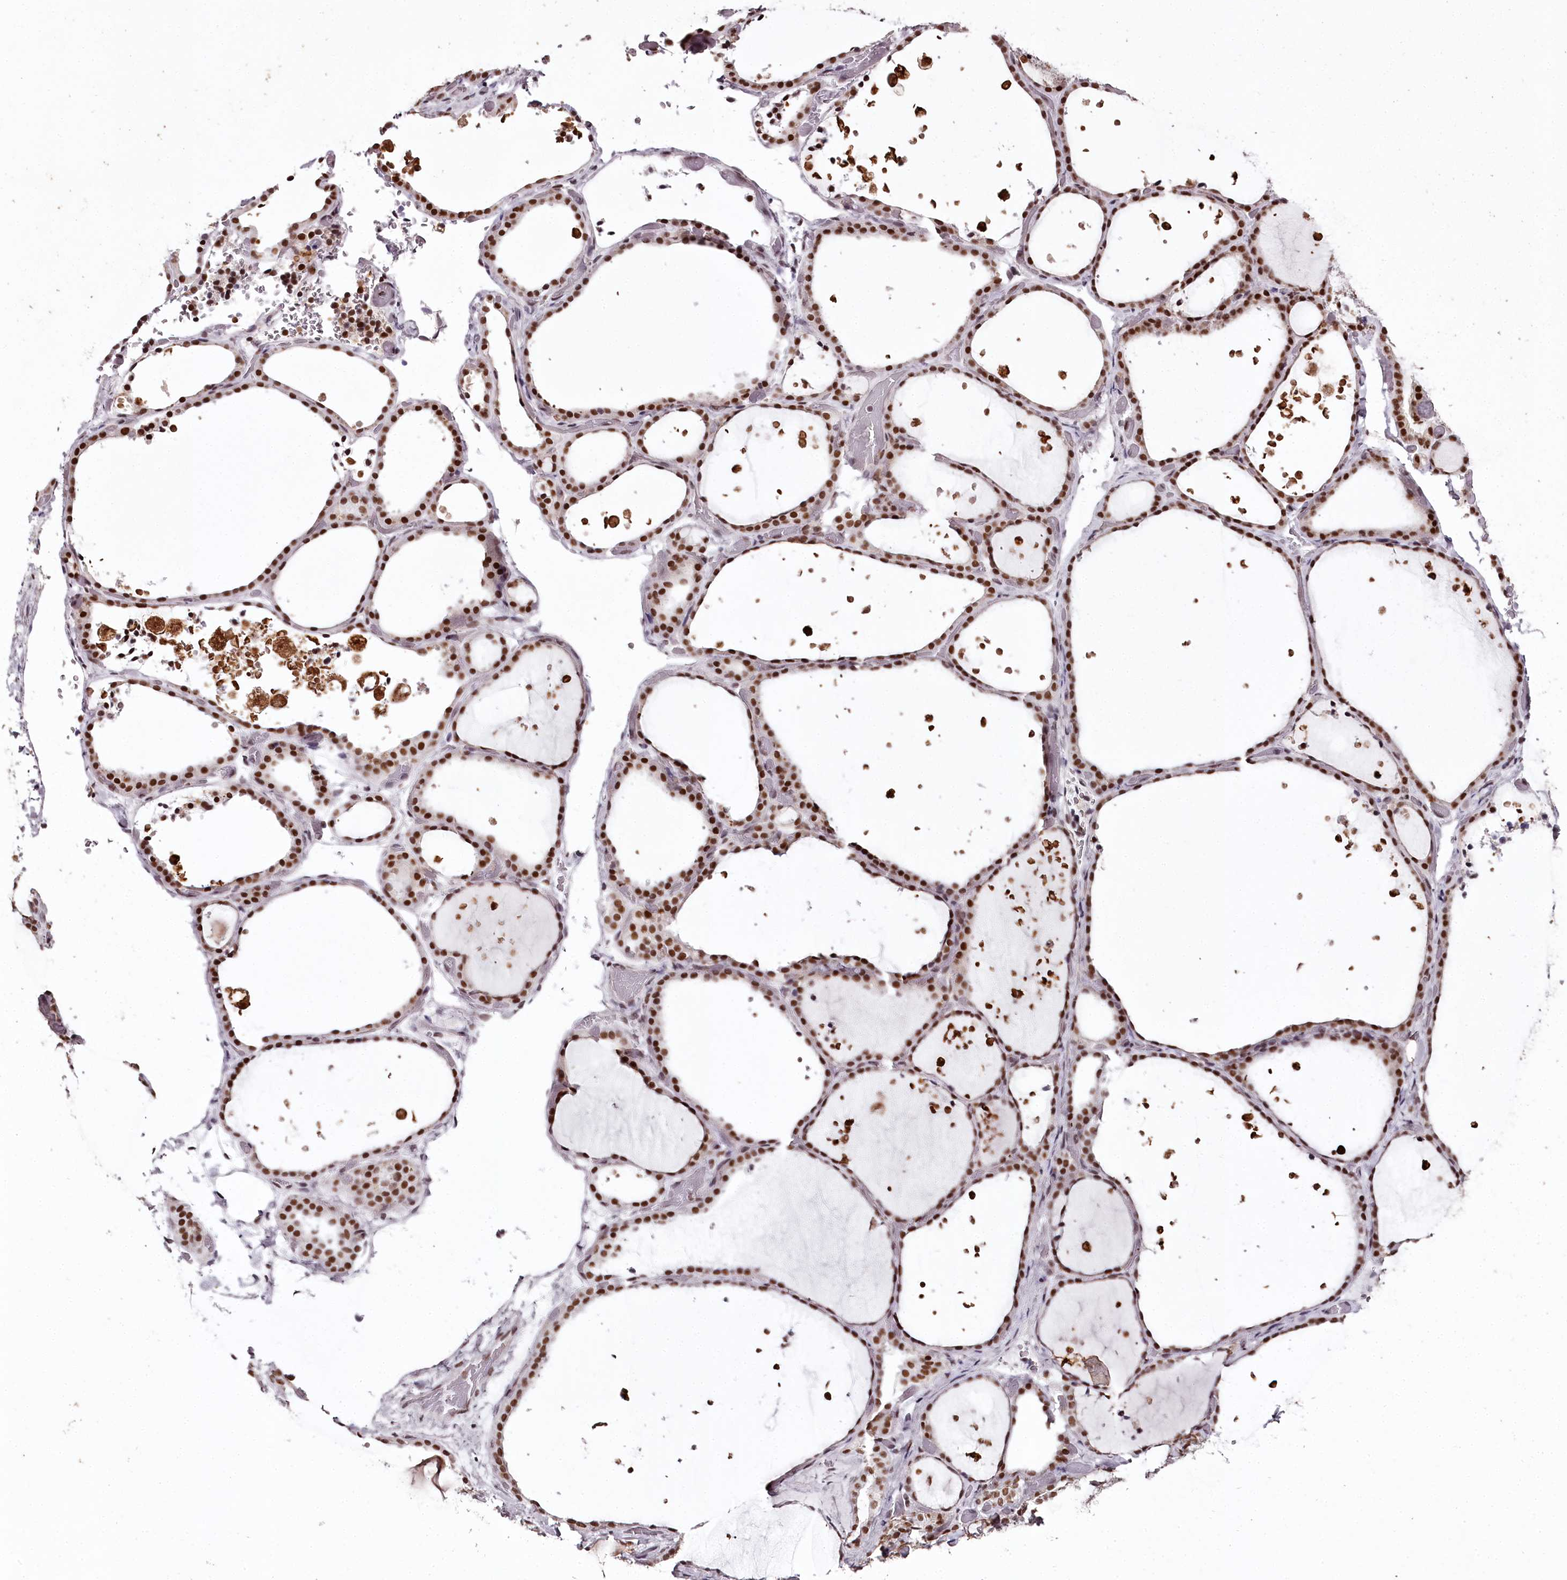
{"staining": {"intensity": "strong", "quantity": ">75%", "location": "nuclear"}, "tissue": "thyroid gland", "cell_type": "Glandular cells", "image_type": "normal", "snomed": [{"axis": "morphology", "description": "Normal tissue, NOS"}, {"axis": "topography", "description": "Thyroid gland"}], "caption": "Strong nuclear protein staining is present in about >75% of glandular cells in thyroid gland. The staining was performed using DAB to visualize the protein expression in brown, while the nuclei were stained in blue with hematoxylin (Magnification: 20x).", "gene": "PSPC1", "patient": {"sex": "female", "age": 44}}